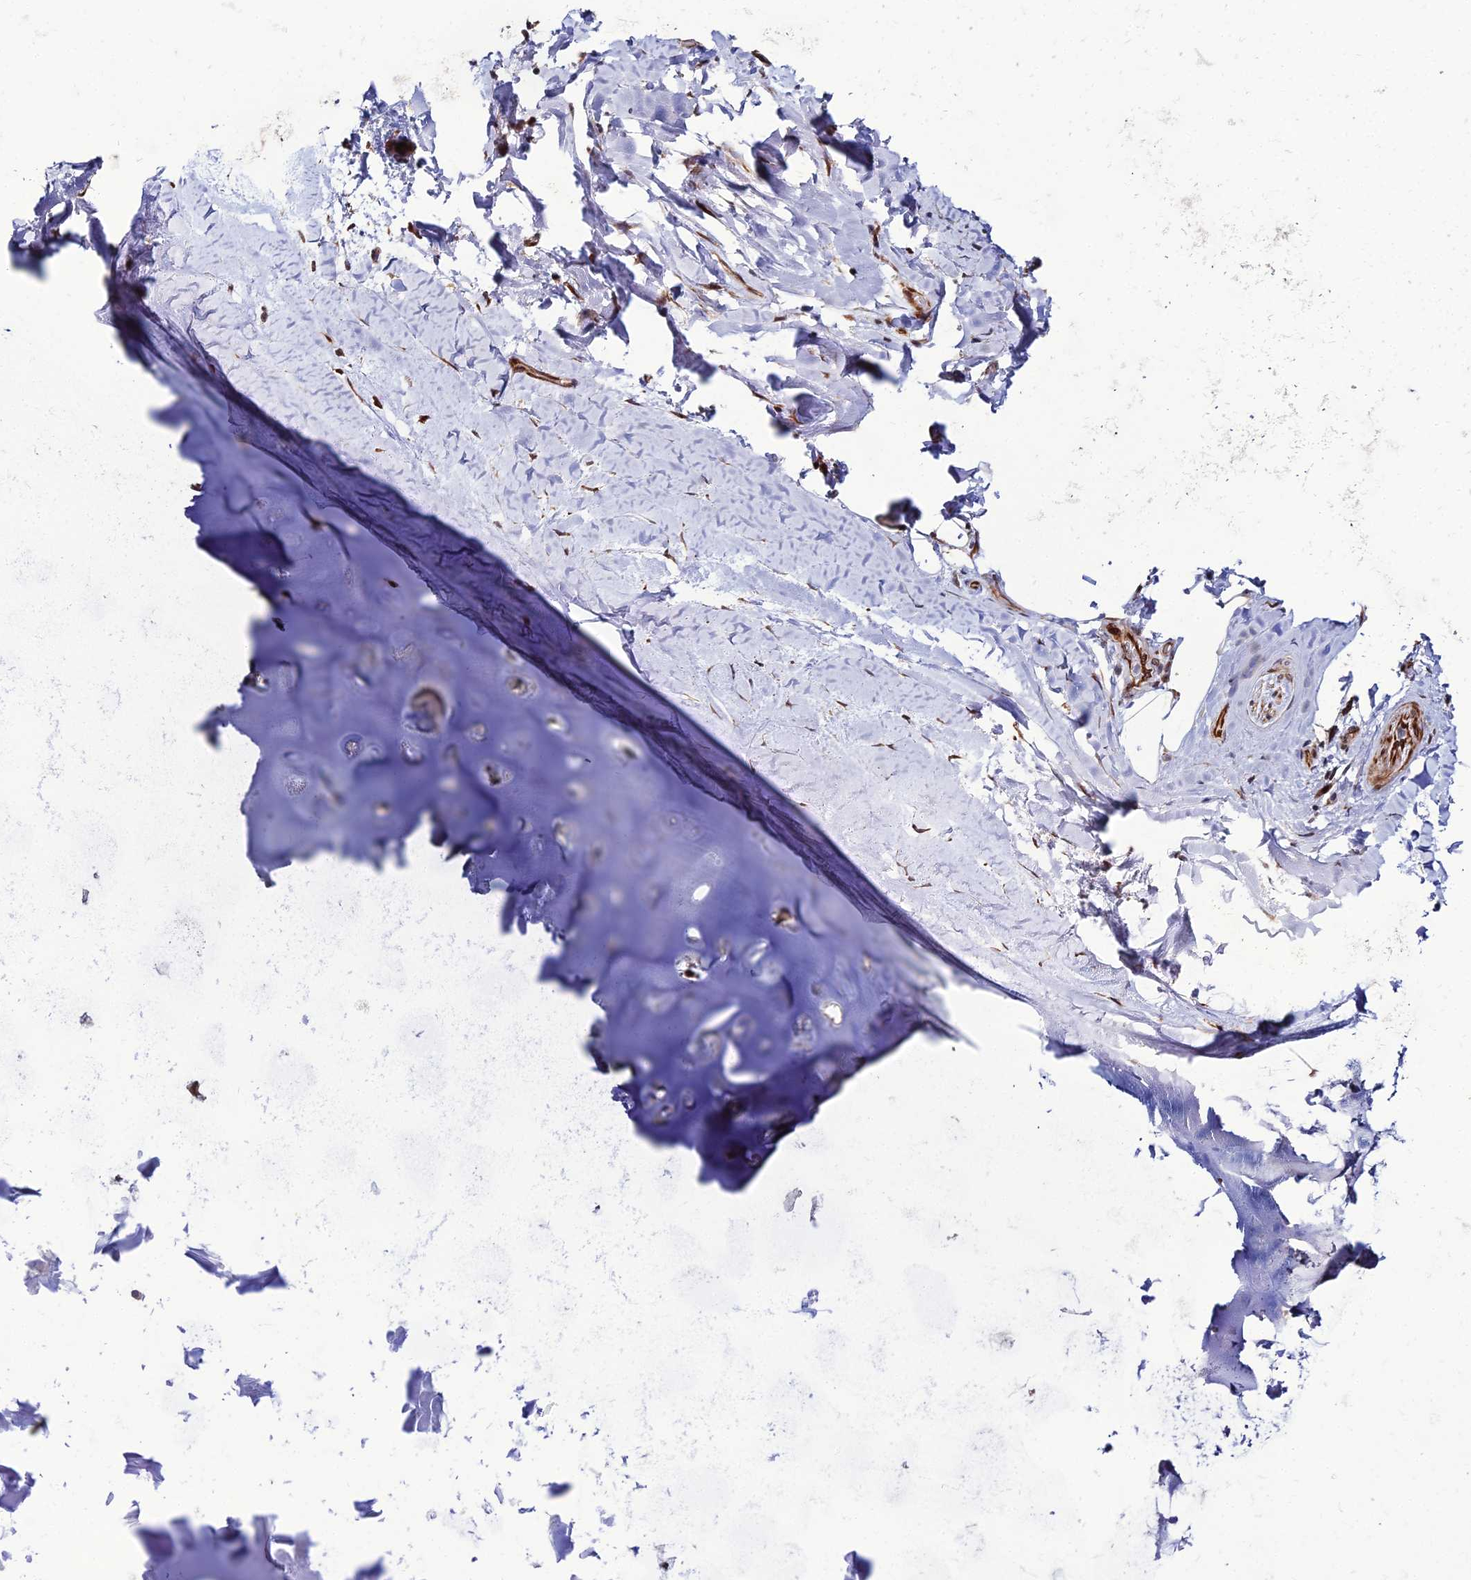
{"staining": {"intensity": "weak", "quantity": "25%-75%", "location": "cytoplasmic/membranous"}, "tissue": "adipose tissue", "cell_type": "Adipocytes", "image_type": "normal", "snomed": [{"axis": "morphology", "description": "Normal tissue, NOS"}, {"axis": "topography", "description": "Lymph node"}, {"axis": "topography", "description": "Cartilage tissue"}, {"axis": "topography", "description": "Bronchus"}], "caption": "DAB immunohistochemical staining of benign adipose tissue exhibits weak cytoplasmic/membranous protein expression in approximately 25%-75% of adipocytes.", "gene": "ZNF668", "patient": {"sex": "male", "age": 63}}